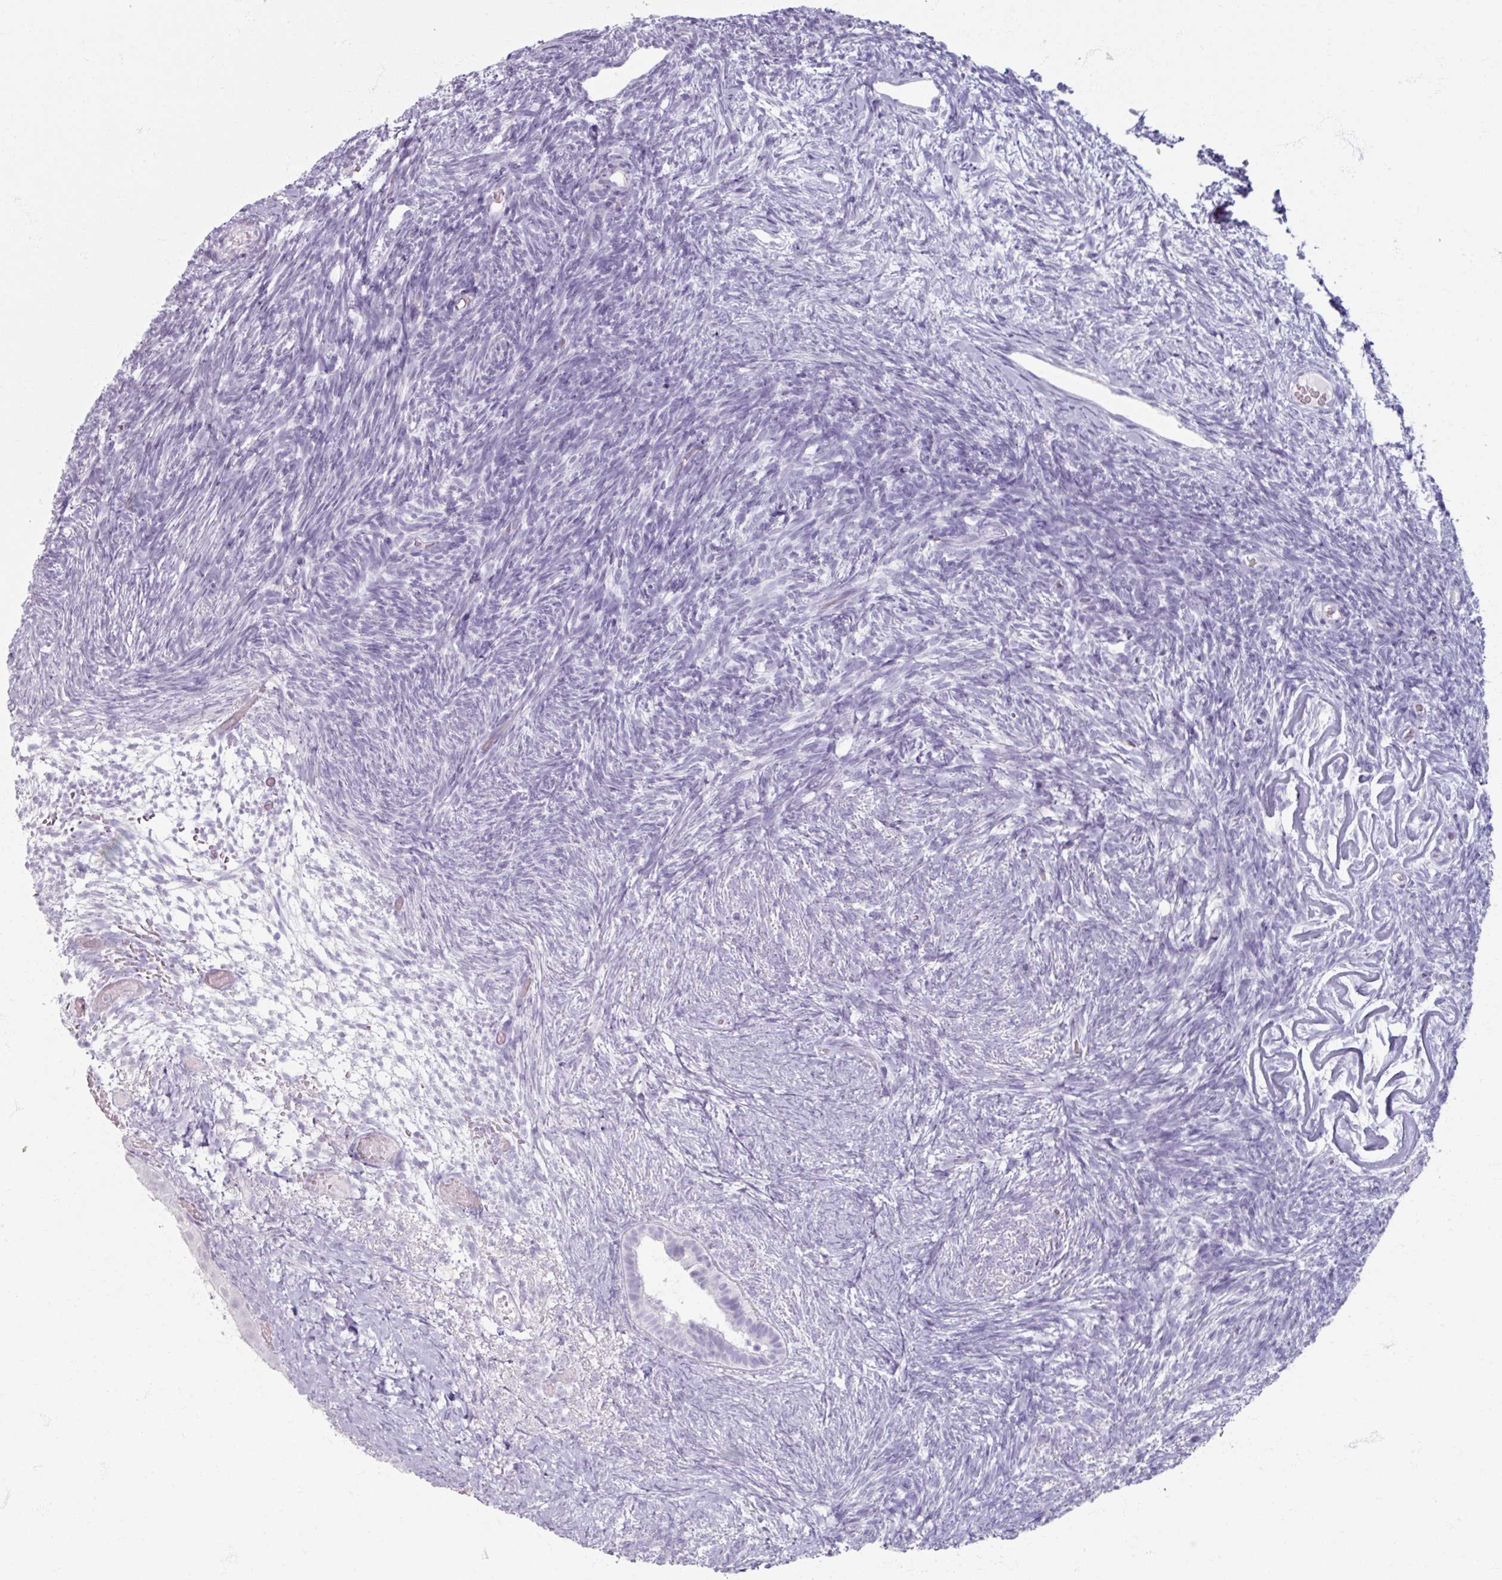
{"staining": {"intensity": "negative", "quantity": "none", "location": "none"}, "tissue": "ovary", "cell_type": "Follicle cells", "image_type": "normal", "snomed": [{"axis": "morphology", "description": "Normal tissue, NOS"}, {"axis": "topography", "description": "Ovary"}], "caption": "Immunohistochemistry (IHC) histopathology image of benign ovary stained for a protein (brown), which demonstrates no staining in follicle cells. (DAB immunohistochemistry (IHC) with hematoxylin counter stain).", "gene": "TG", "patient": {"sex": "female", "age": 39}}